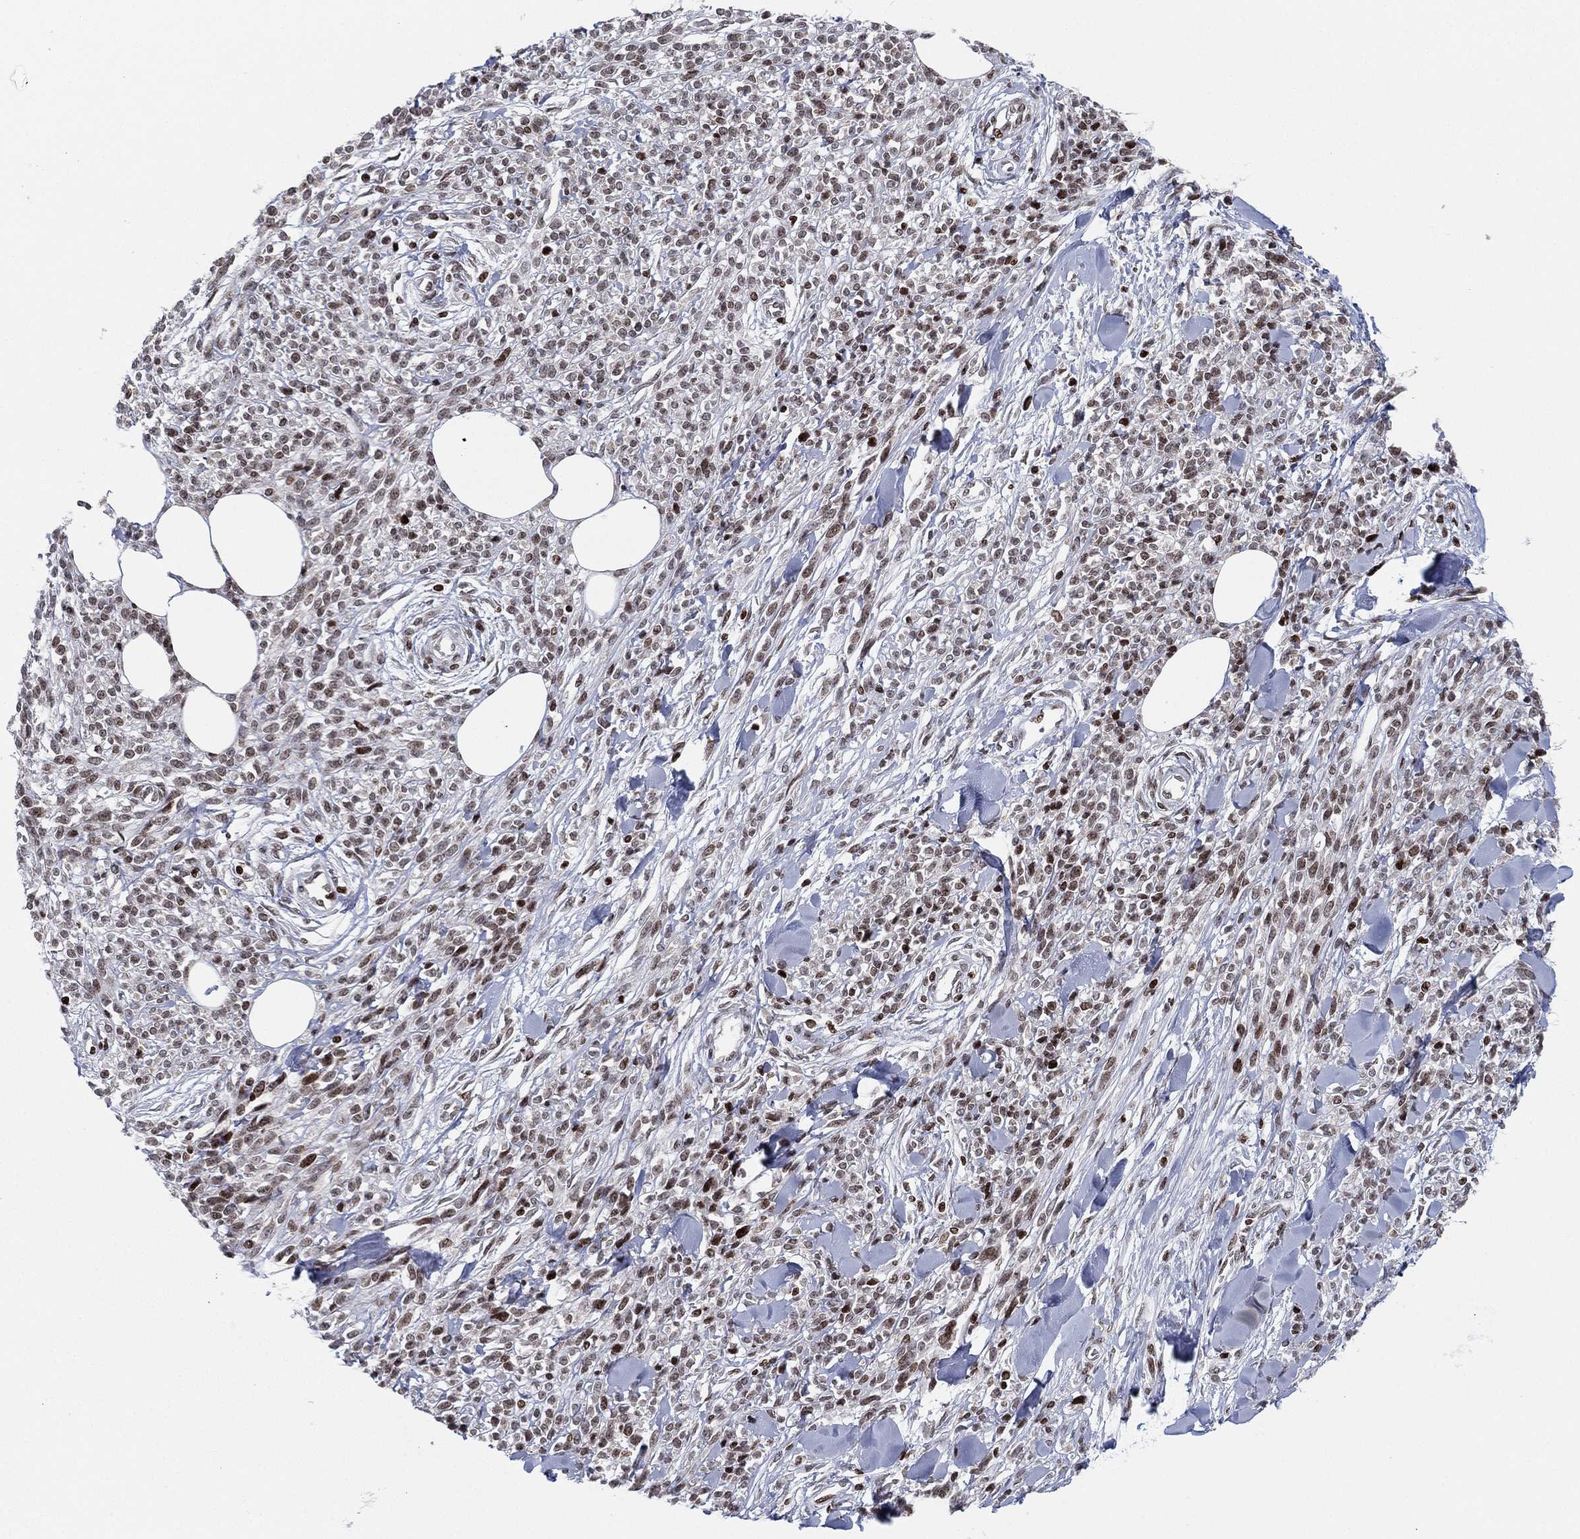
{"staining": {"intensity": "moderate", "quantity": "<25%", "location": "nuclear"}, "tissue": "melanoma", "cell_type": "Tumor cells", "image_type": "cancer", "snomed": [{"axis": "morphology", "description": "Malignant melanoma, NOS"}, {"axis": "topography", "description": "Skin"}, {"axis": "topography", "description": "Skin of trunk"}], "caption": "Immunohistochemistry (IHC) micrograph of neoplastic tissue: human melanoma stained using immunohistochemistry (IHC) displays low levels of moderate protein expression localized specifically in the nuclear of tumor cells, appearing as a nuclear brown color.", "gene": "MFSD14A", "patient": {"sex": "male", "age": 74}}